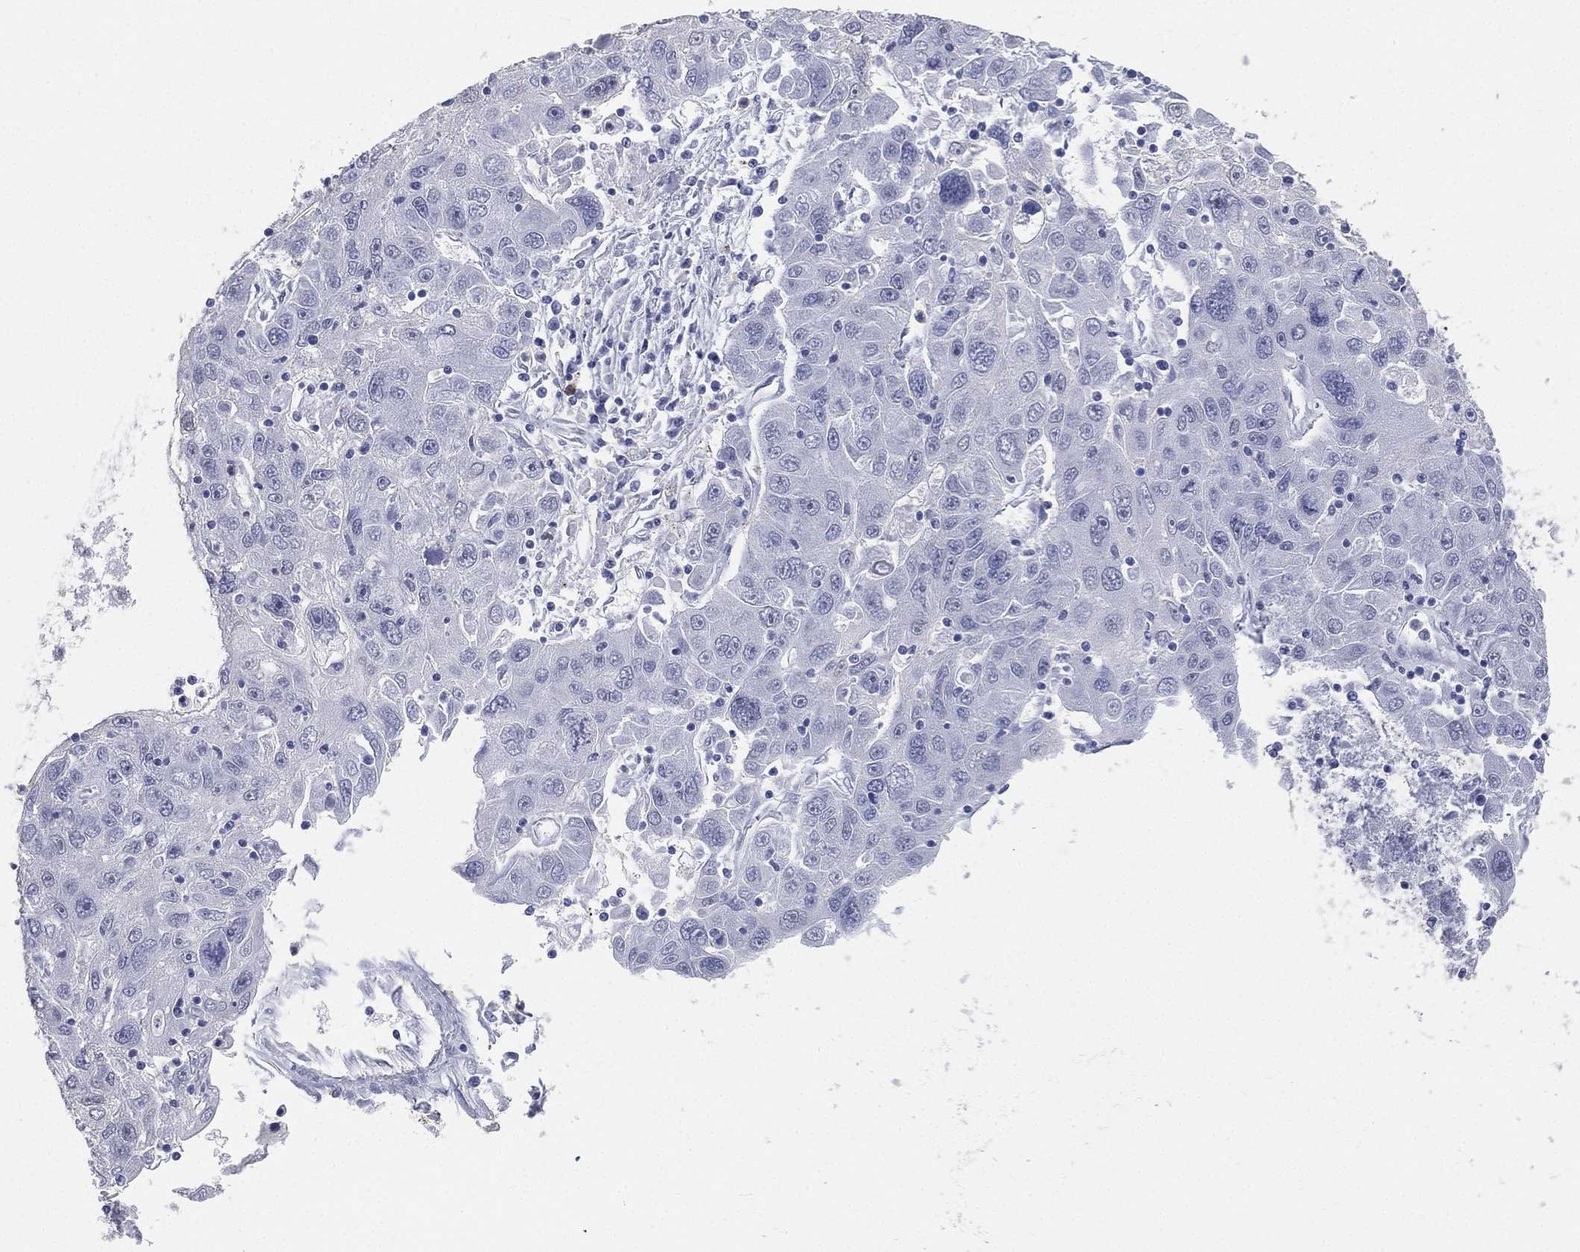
{"staining": {"intensity": "negative", "quantity": "none", "location": "none"}, "tissue": "stomach cancer", "cell_type": "Tumor cells", "image_type": "cancer", "snomed": [{"axis": "morphology", "description": "Adenocarcinoma, NOS"}, {"axis": "topography", "description": "Stomach"}], "caption": "Protein analysis of stomach adenocarcinoma reveals no significant expression in tumor cells.", "gene": "CD22", "patient": {"sex": "male", "age": 56}}